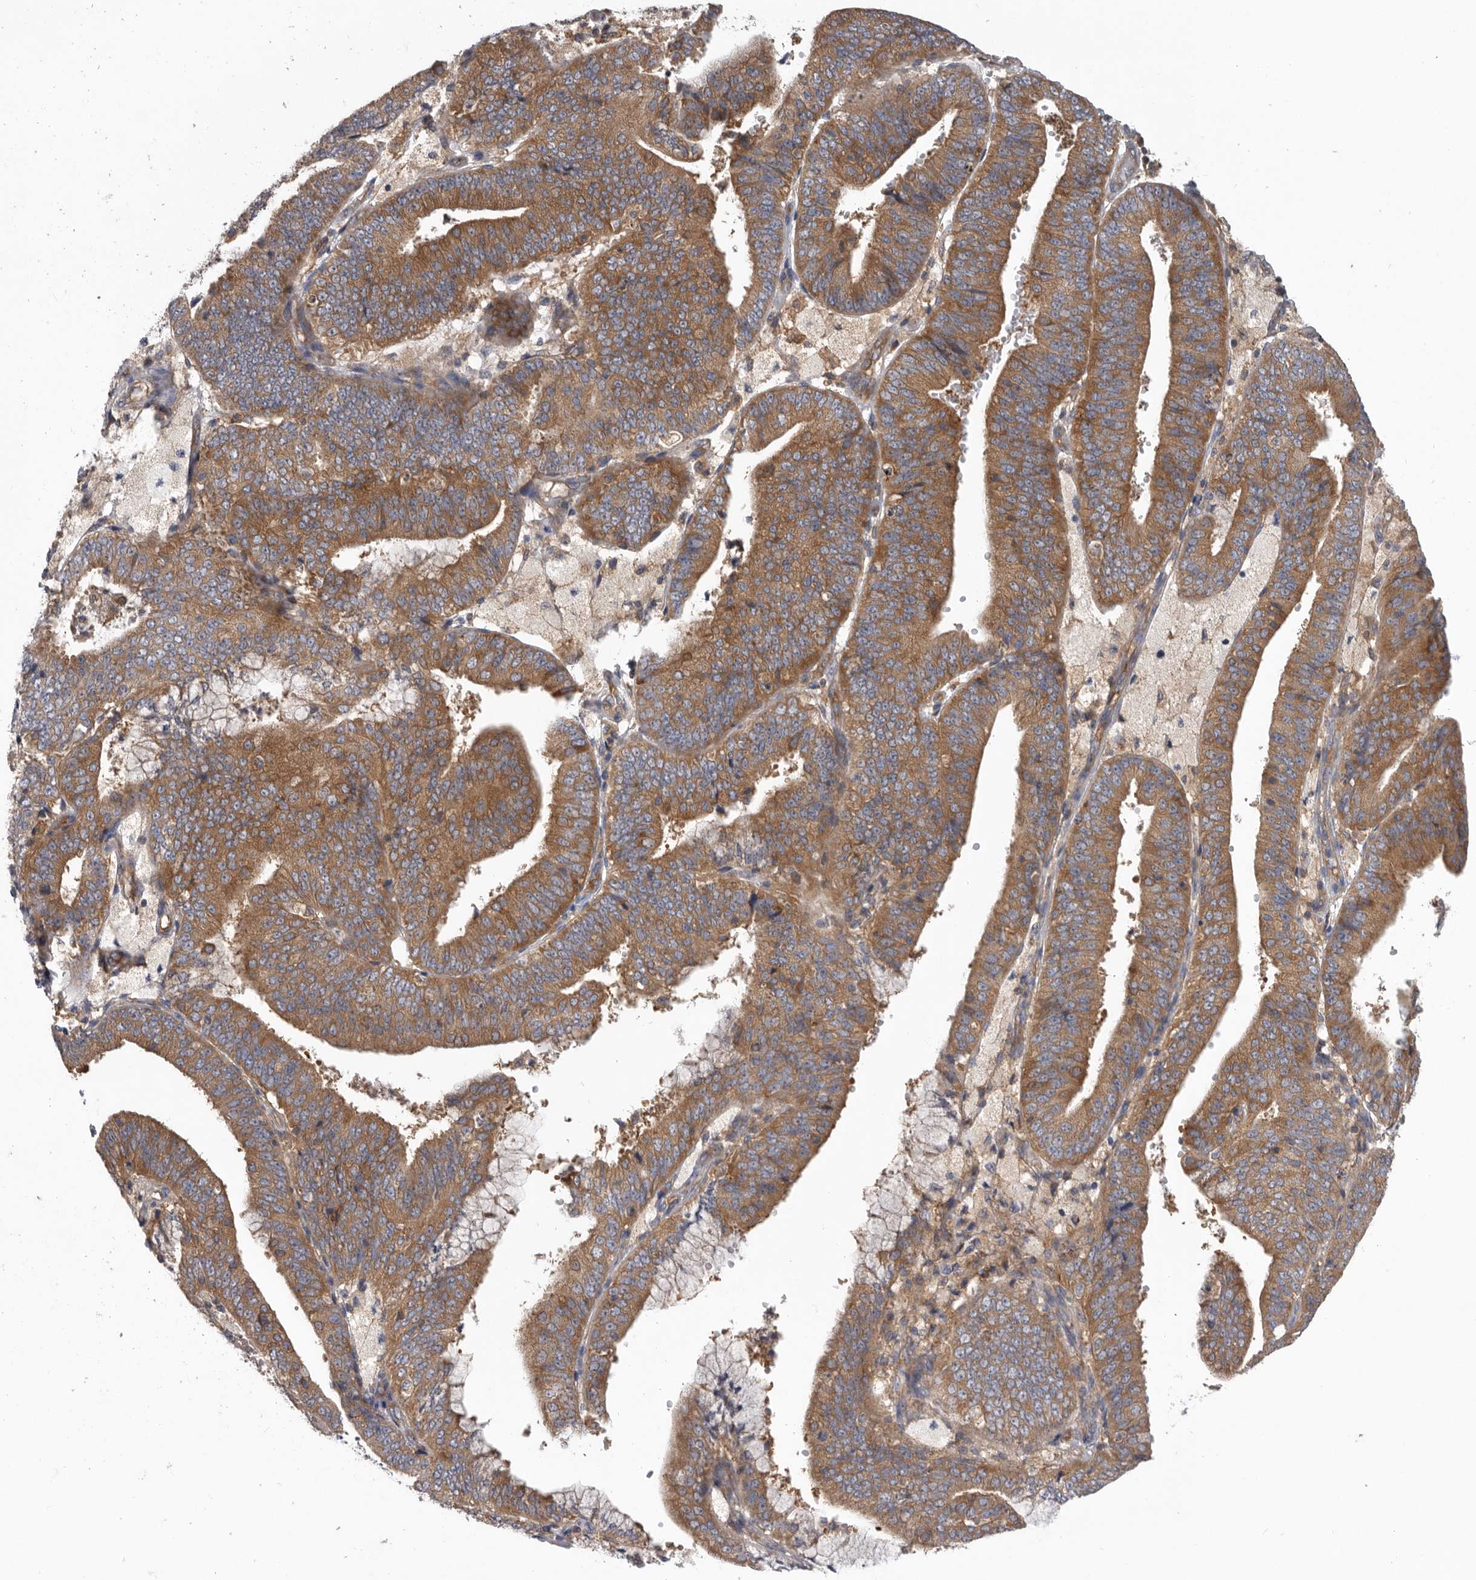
{"staining": {"intensity": "moderate", "quantity": ">75%", "location": "cytoplasmic/membranous"}, "tissue": "endometrial cancer", "cell_type": "Tumor cells", "image_type": "cancer", "snomed": [{"axis": "morphology", "description": "Adenocarcinoma, NOS"}, {"axis": "topography", "description": "Endometrium"}], "caption": "Protein positivity by immunohistochemistry reveals moderate cytoplasmic/membranous staining in about >75% of tumor cells in endometrial cancer (adenocarcinoma).", "gene": "C1orf109", "patient": {"sex": "female", "age": 63}}